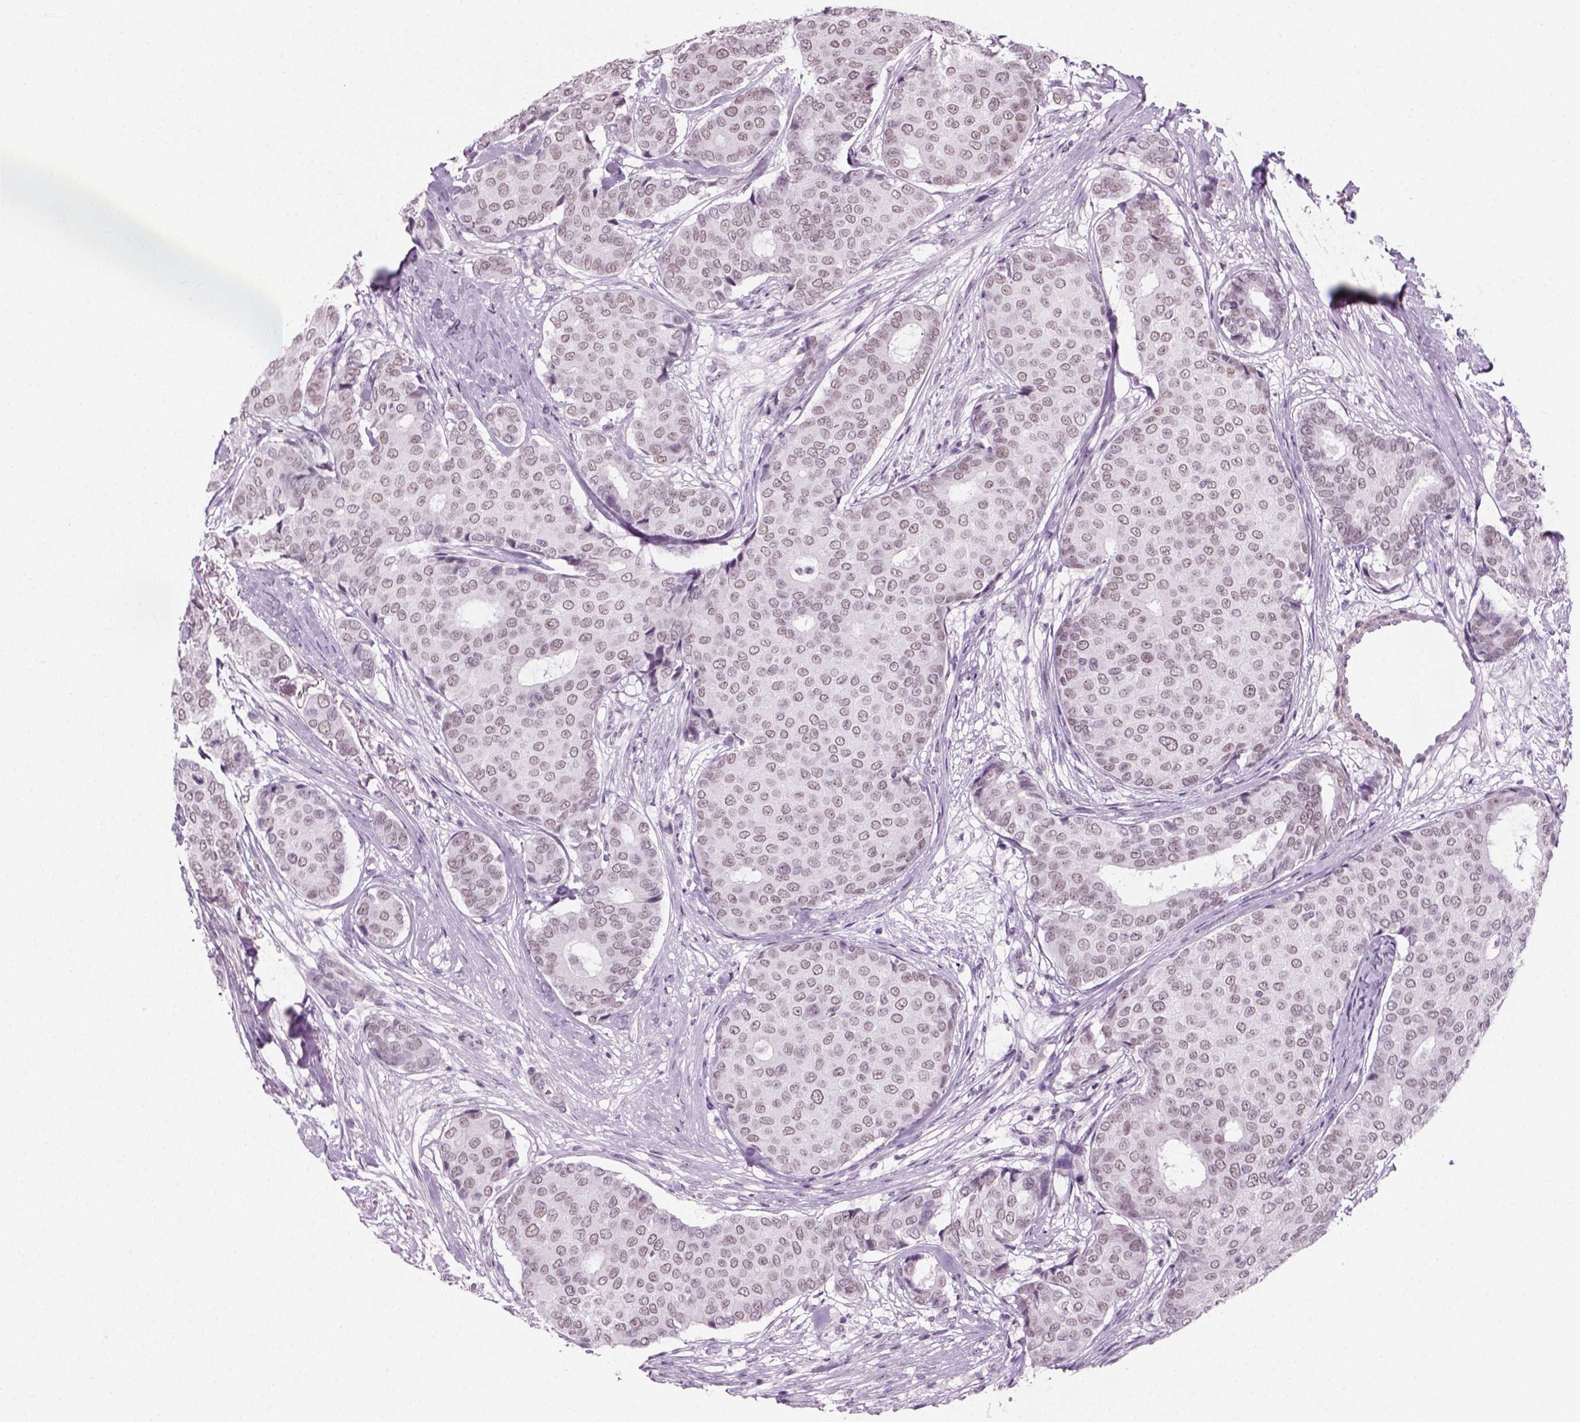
{"staining": {"intensity": "negative", "quantity": "none", "location": "none"}, "tissue": "breast cancer", "cell_type": "Tumor cells", "image_type": "cancer", "snomed": [{"axis": "morphology", "description": "Duct carcinoma"}, {"axis": "topography", "description": "Breast"}], "caption": "Immunohistochemistry (IHC) histopathology image of human breast cancer stained for a protein (brown), which exhibits no positivity in tumor cells. (Stains: DAB (3,3'-diaminobenzidine) immunohistochemistry (IHC) with hematoxylin counter stain, Microscopy: brightfield microscopy at high magnification).", "gene": "ZNF865", "patient": {"sex": "female", "age": 75}}